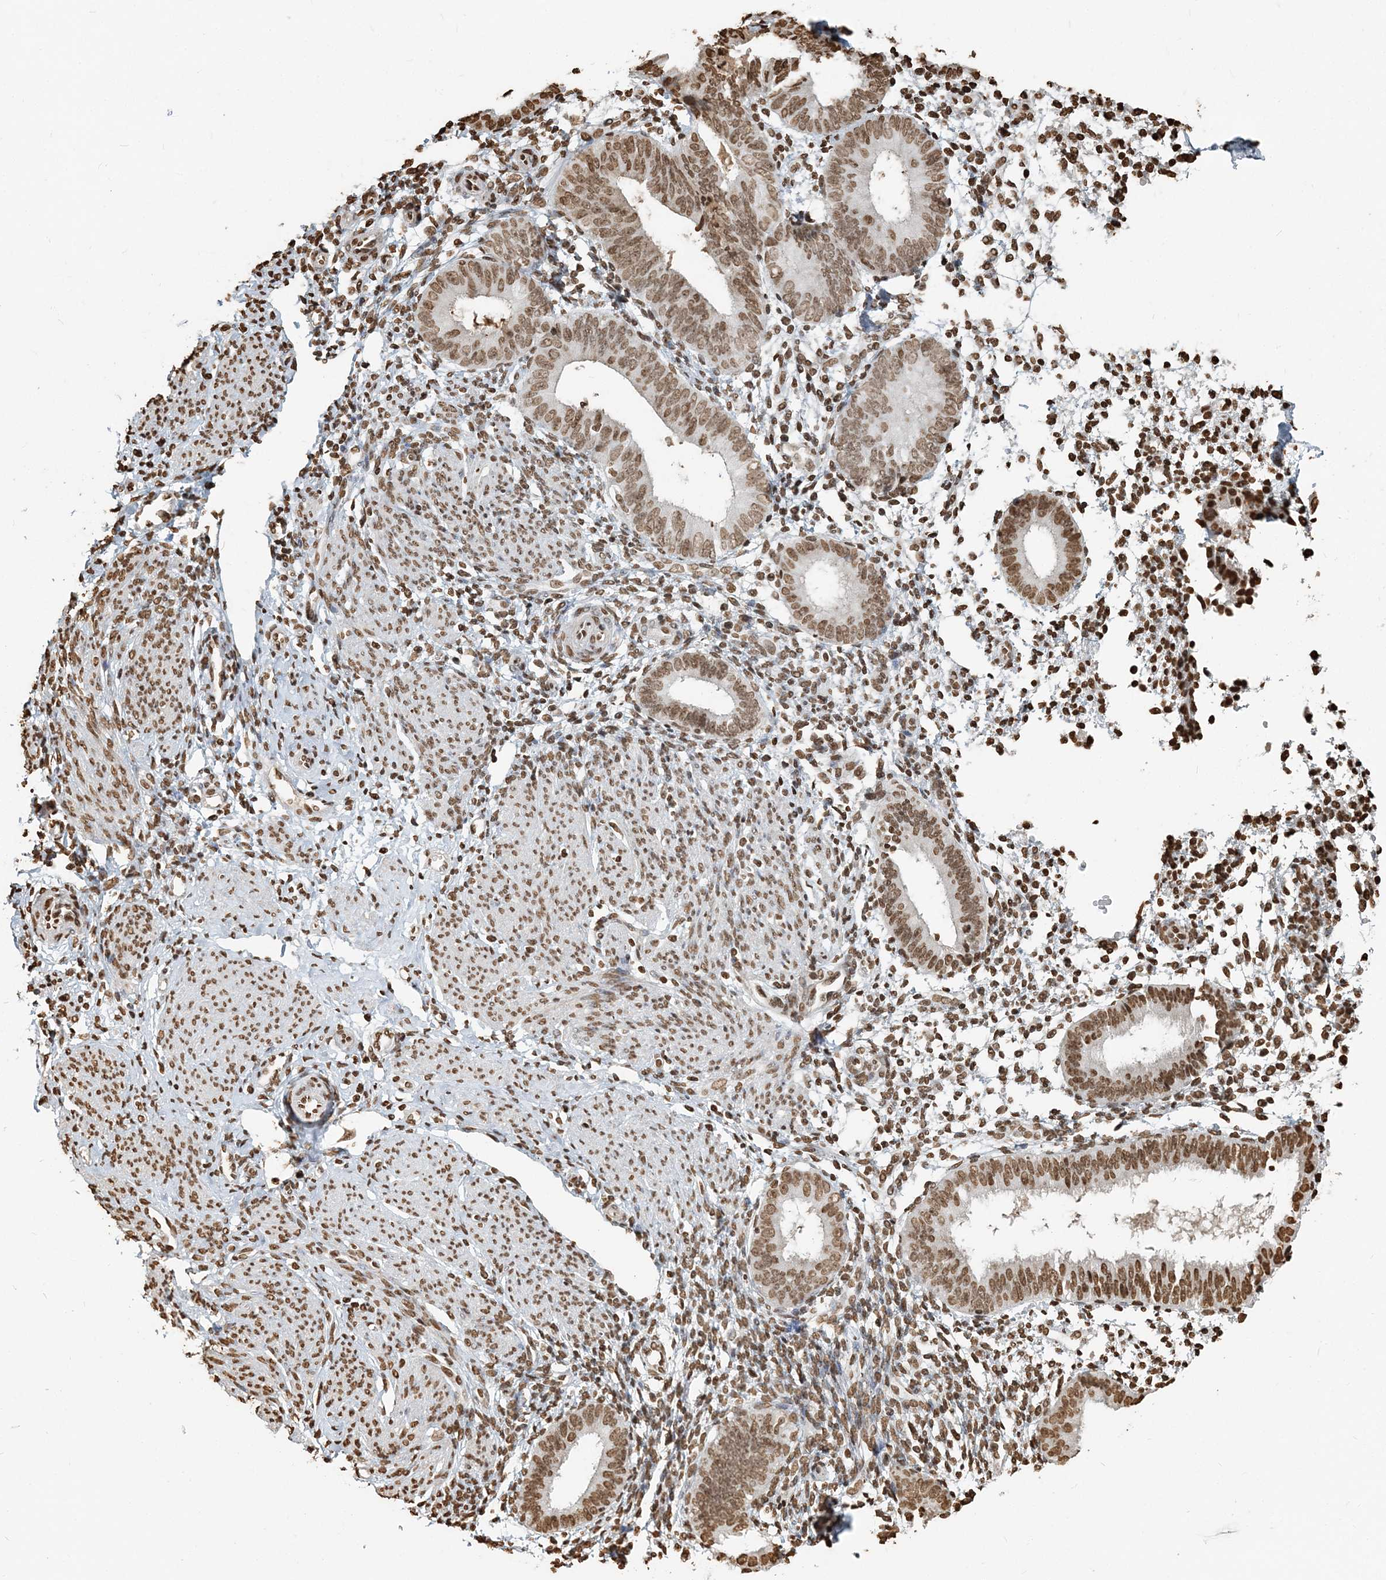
{"staining": {"intensity": "moderate", "quantity": ">75%", "location": "nuclear"}, "tissue": "endometrium", "cell_type": "Cells in endometrial stroma", "image_type": "normal", "snomed": [{"axis": "morphology", "description": "Normal tissue, NOS"}, {"axis": "topography", "description": "Uterus"}, {"axis": "topography", "description": "Endometrium"}], "caption": "This is an image of IHC staining of unremarkable endometrium, which shows moderate expression in the nuclear of cells in endometrial stroma.", "gene": "H3", "patient": {"sex": "female", "age": 48}}